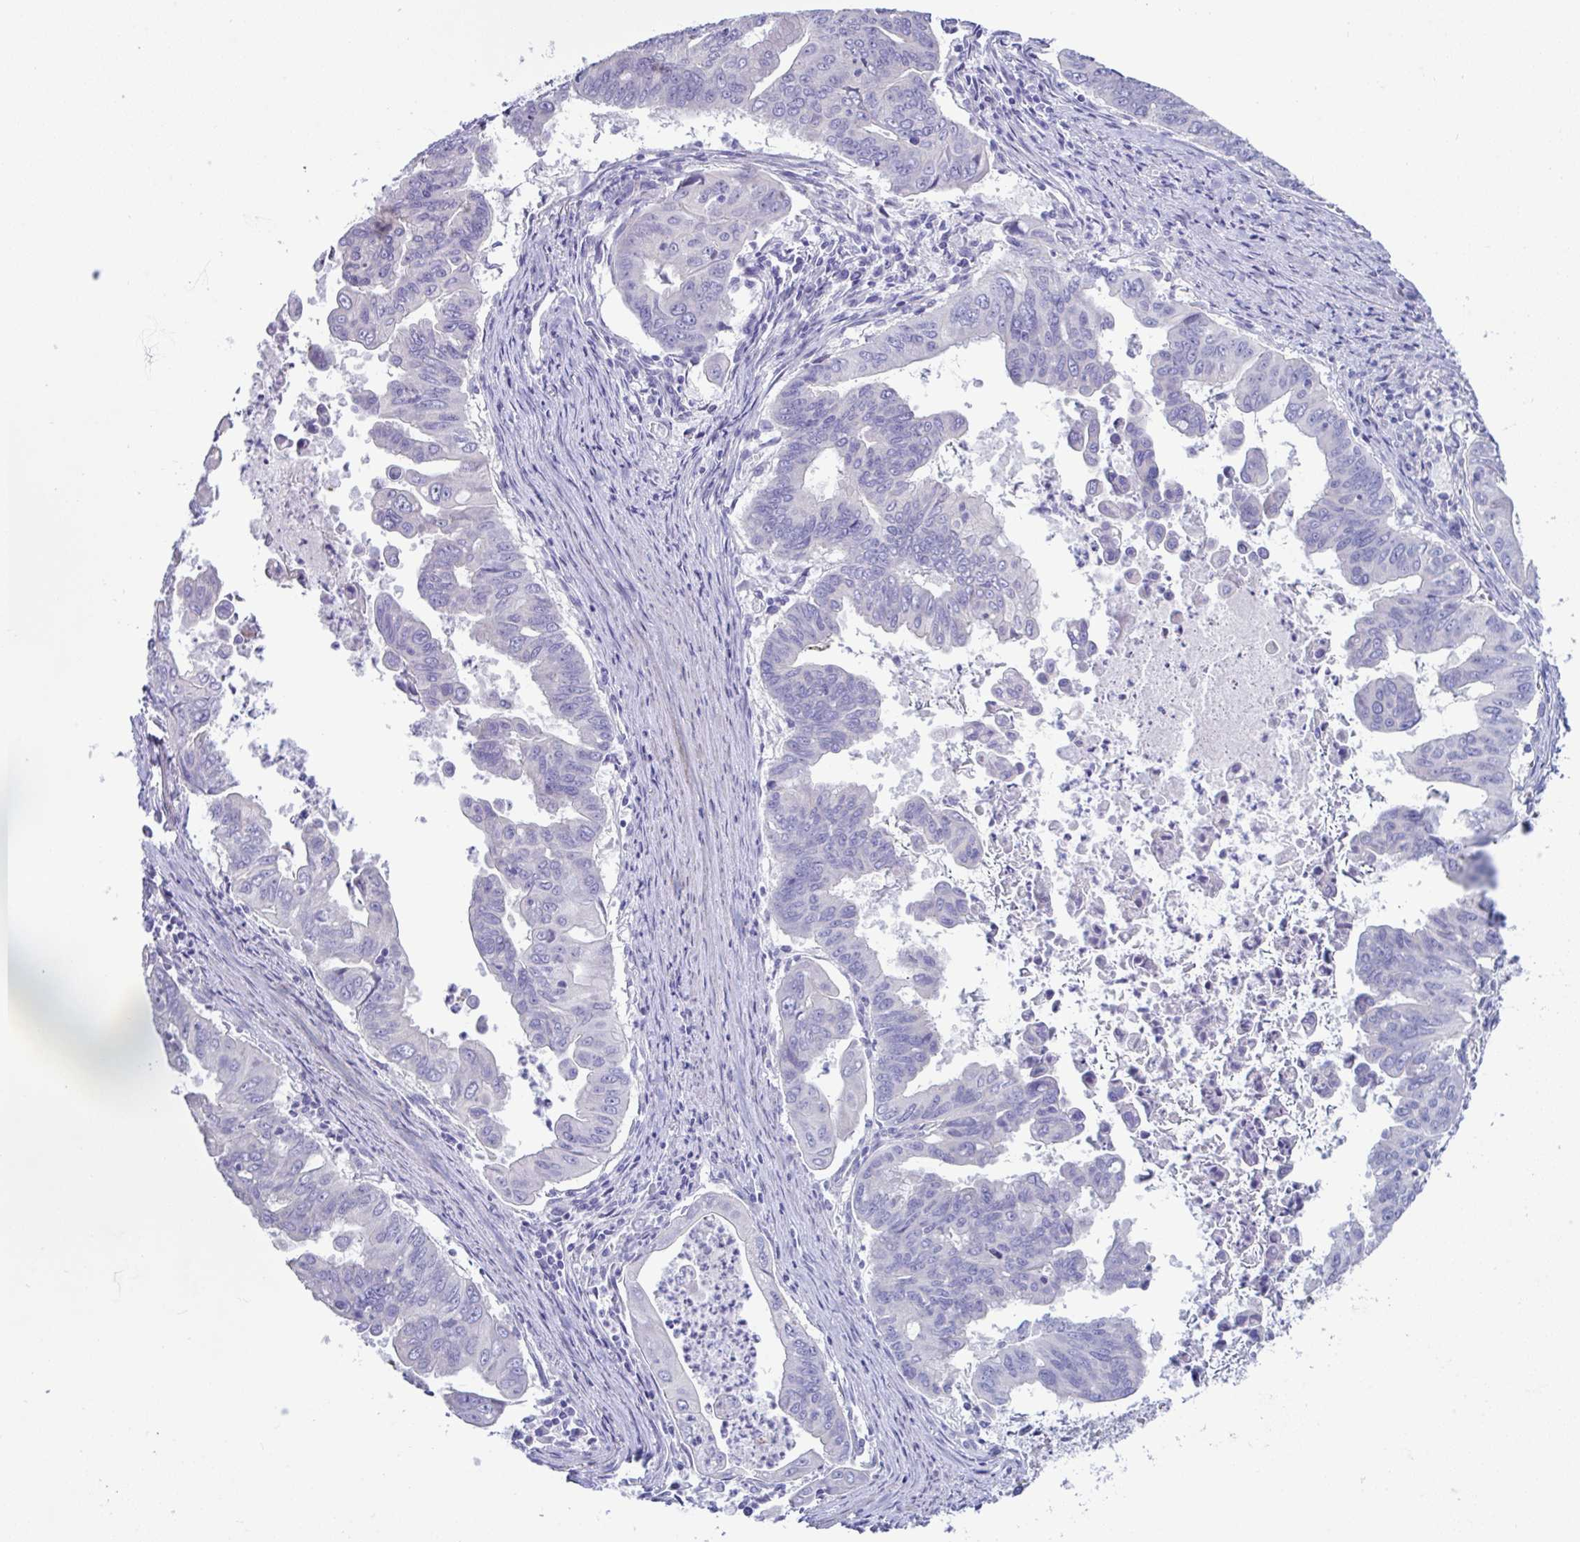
{"staining": {"intensity": "negative", "quantity": "none", "location": "none"}, "tissue": "stomach cancer", "cell_type": "Tumor cells", "image_type": "cancer", "snomed": [{"axis": "morphology", "description": "Adenocarcinoma, NOS"}, {"axis": "topography", "description": "Stomach, upper"}], "caption": "Immunohistochemical staining of adenocarcinoma (stomach) reveals no significant staining in tumor cells. (DAB IHC, high magnification).", "gene": "MED11", "patient": {"sex": "male", "age": 80}}